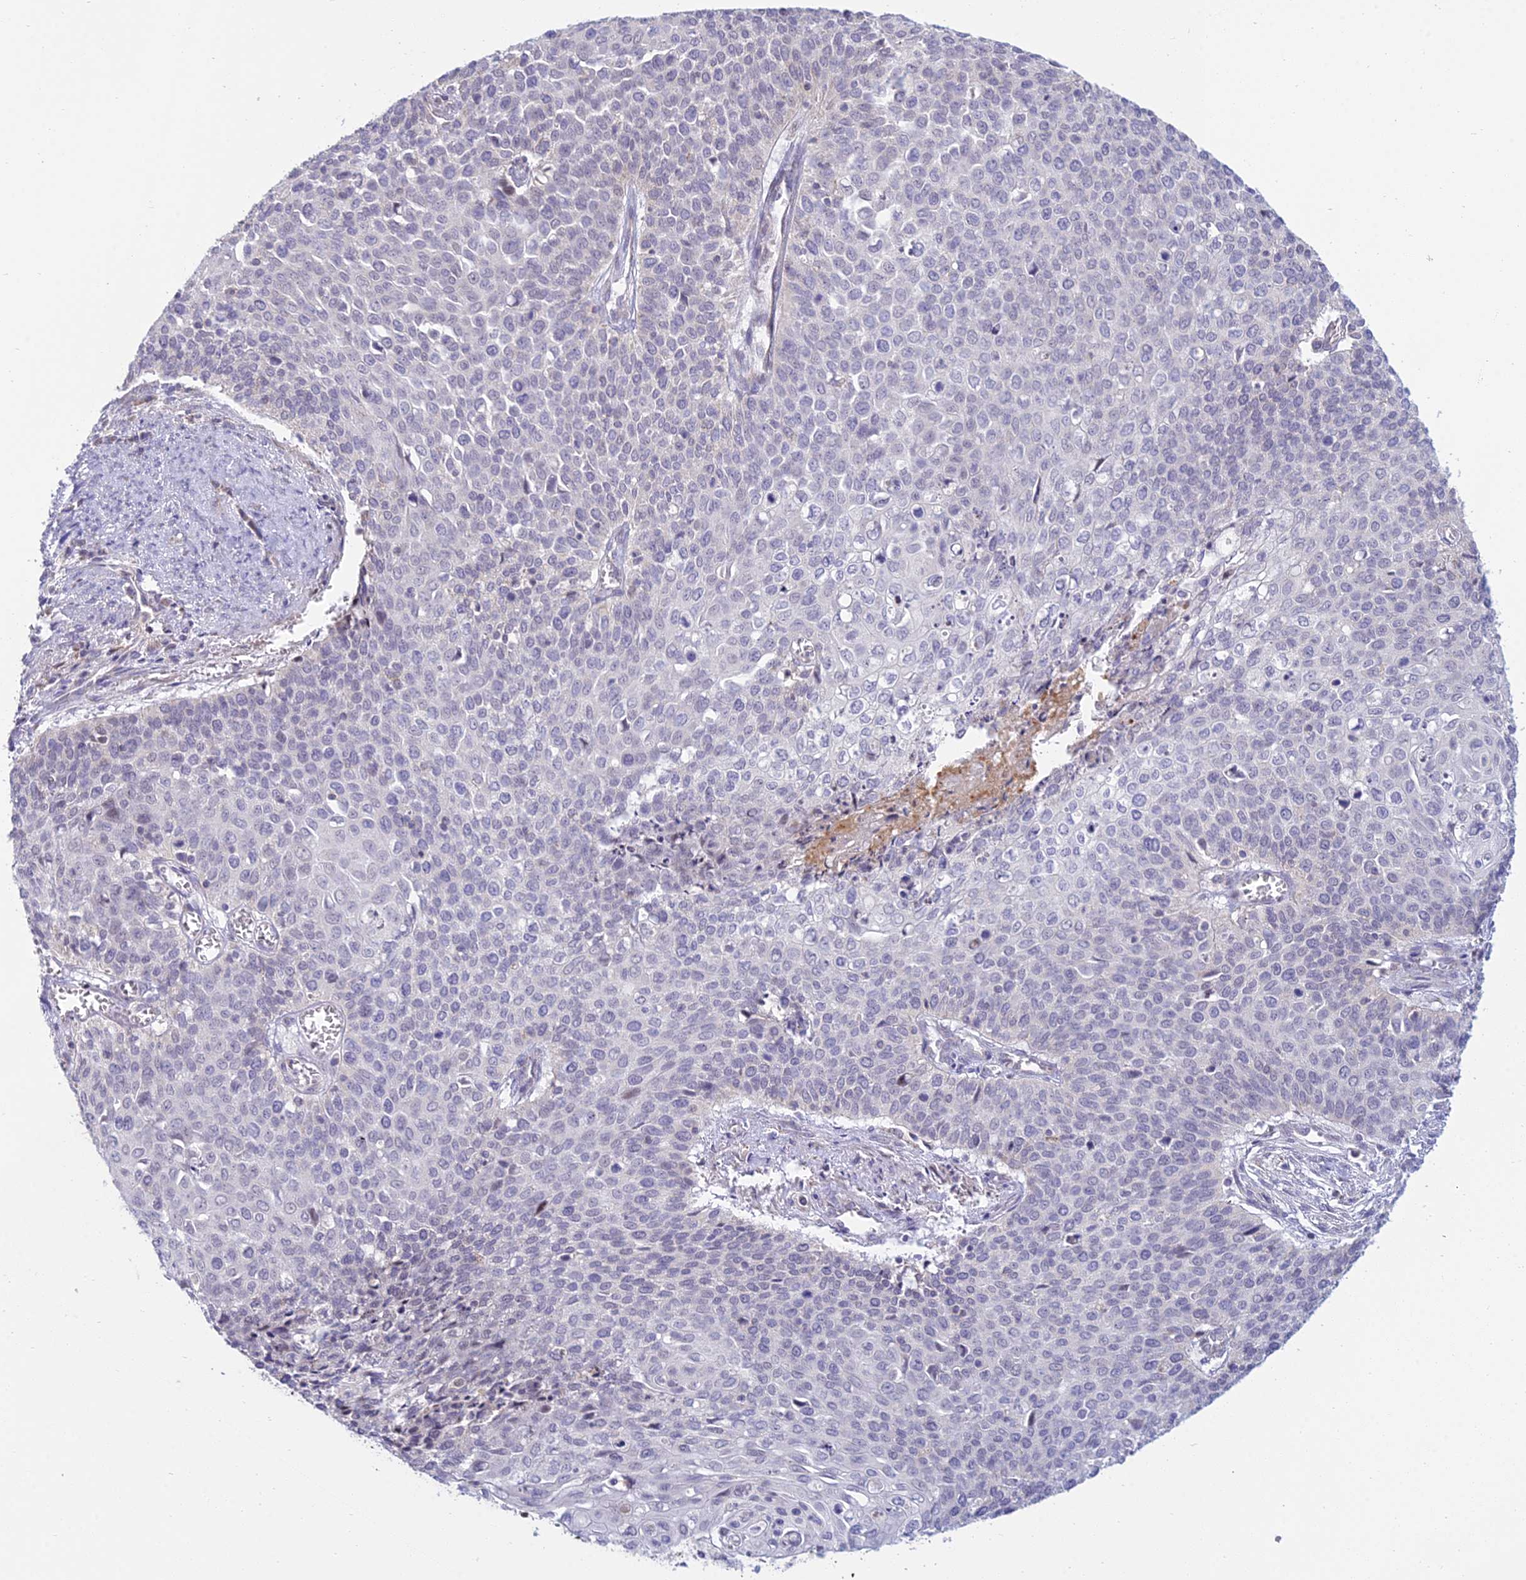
{"staining": {"intensity": "negative", "quantity": "none", "location": "none"}, "tissue": "cervical cancer", "cell_type": "Tumor cells", "image_type": "cancer", "snomed": [{"axis": "morphology", "description": "Squamous cell carcinoma, NOS"}, {"axis": "topography", "description": "Cervix"}], "caption": "Immunohistochemistry (IHC) photomicrograph of neoplastic tissue: cervical squamous cell carcinoma stained with DAB displays no significant protein expression in tumor cells.", "gene": "CFAP206", "patient": {"sex": "female", "age": 39}}